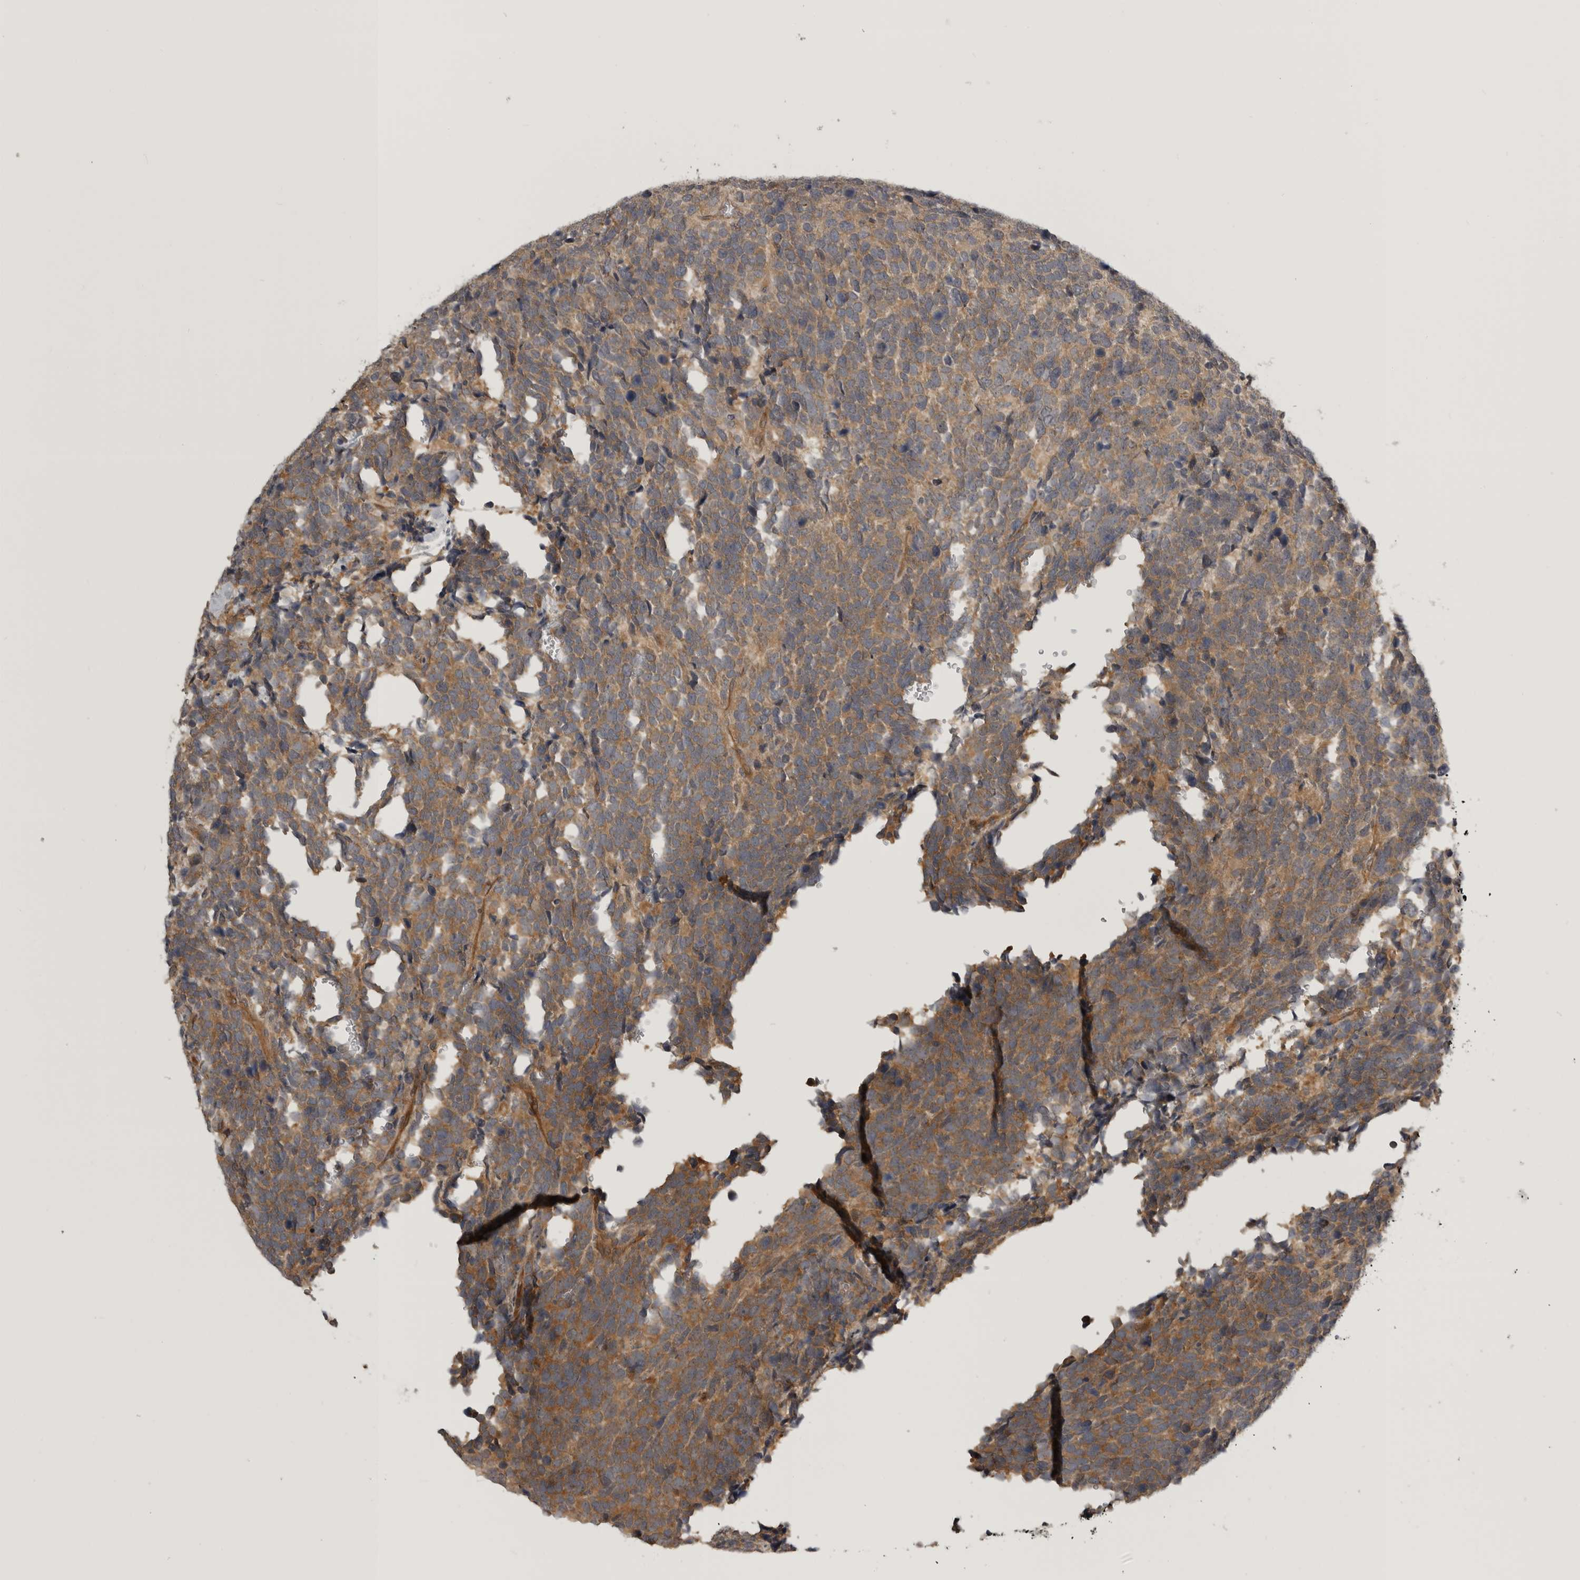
{"staining": {"intensity": "weak", "quantity": ">75%", "location": "cytoplasmic/membranous"}, "tissue": "urothelial cancer", "cell_type": "Tumor cells", "image_type": "cancer", "snomed": [{"axis": "morphology", "description": "Urothelial carcinoma, High grade"}, {"axis": "topography", "description": "Urinary bladder"}], "caption": "This photomicrograph shows immunohistochemistry (IHC) staining of urothelial carcinoma (high-grade), with low weak cytoplasmic/membranous positivity in about >75% of tumor cells.", "gene": "CUEDC1", "patient": {"sex": "female", "age": 82}}